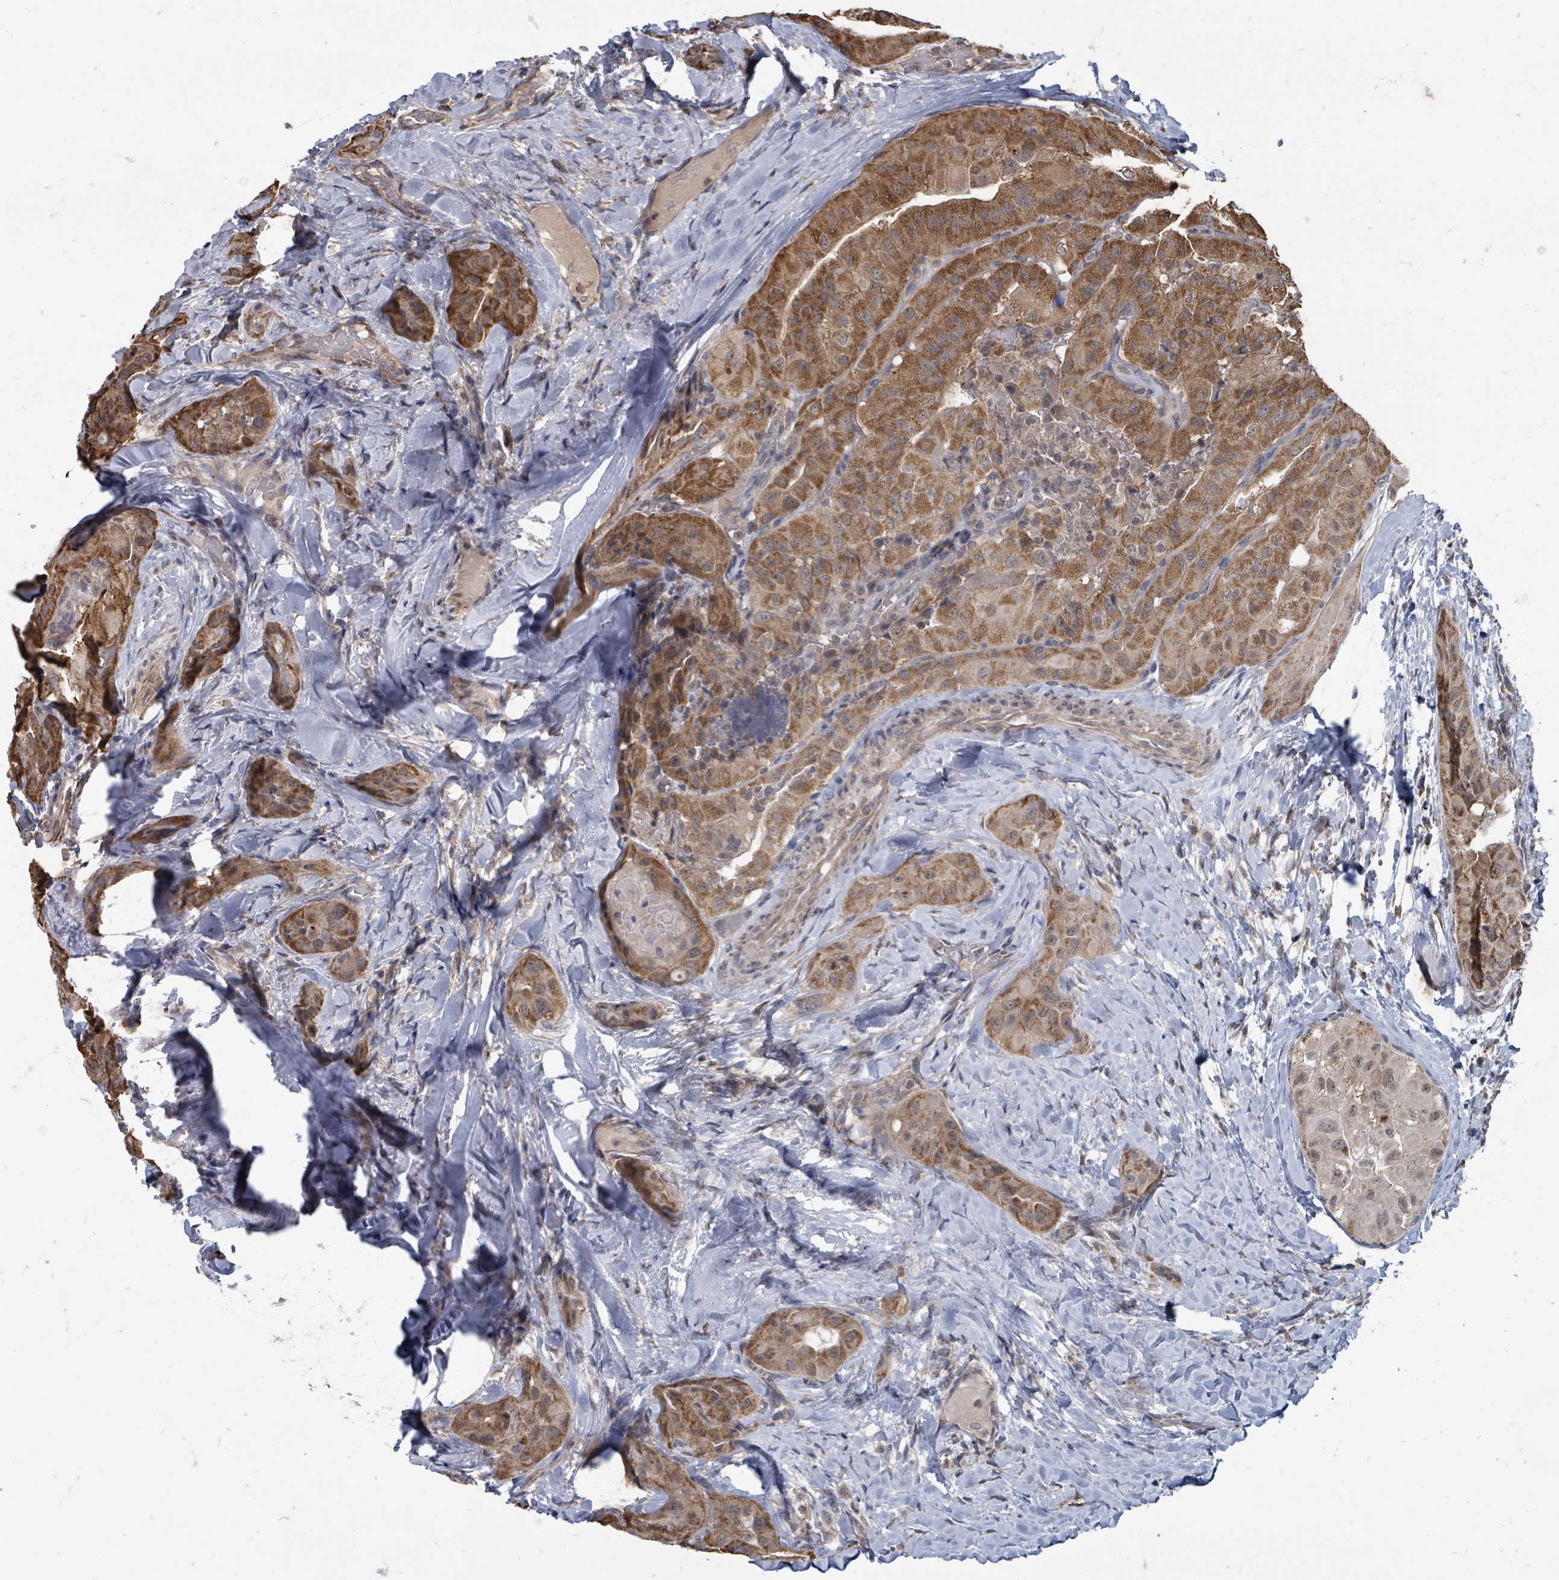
{"staining": {"intensity": "strong", "quantity": ">75%", "location": "cytoplasmic/membranous"}, "tissue": "thyroid cancer", "cell_type": "Tumor cells", "image_type": "cancer", "snomed": [{"axis": "morphology", "description": "Normal tissue, NOS"}, {"axis": "morphology", "description": "Papillary adenocarcinoma, NOS"}, {"axis": "topography", "description": "Thyroid gland"}], "caption": "Immunohistochemistry (IHC) photomicrograph of neoplastic tissue: papillary adenocarcinoma (thyroid) stained using immunohistochemistry displays high levels of strong protein expression localized specifically in the cytoplasmic/membranous of tumor cells, appearing as a cytoplasmic/membranous brown color.", "gene": "MAGOHB", "patient": {"sex": "female", "age": 59}}